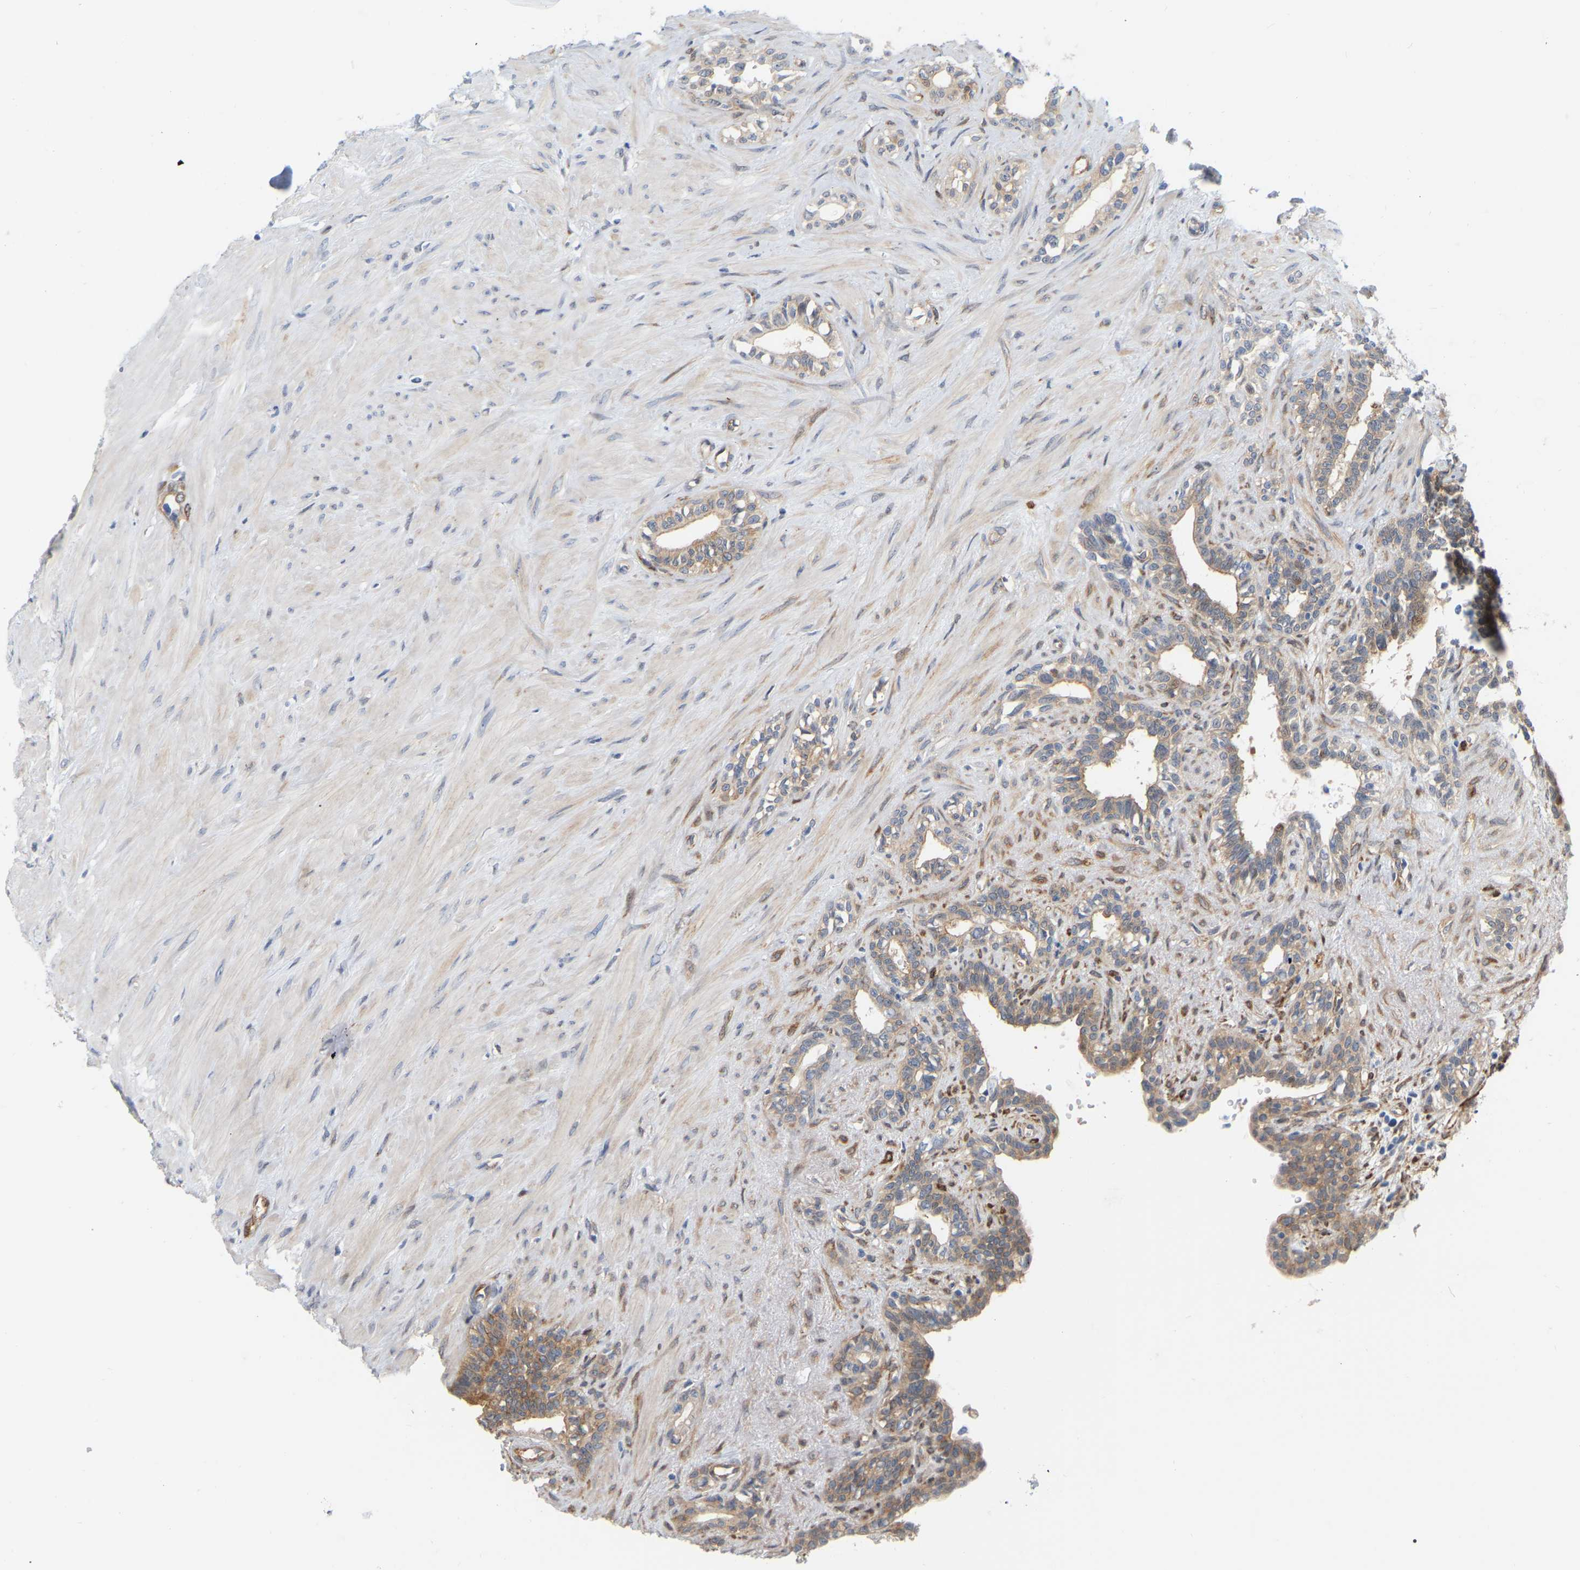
{"staining": {"intensity": "weak", "quantity": "25%-75%", "location": "cytoplasmic/membranous"}, "tissue": "seminal vesicle", "cell_type": "Glandular cells", "image_type": "normal", "snomed": [{"axis": "morphology", "description": "Normal tissue, NOS"}, {"axis": "morphology", "description": "Adenocarcinoma, High grade"}, {"axis": "topography", "description": "Prostate"}, {"axis": "topography", "description": "Seminal veicle"}], "caption": "Immunohistochemical staining of unremarkable seminal vesicle demonstrates 25%-75% levels of weak cytoplasmic/membranous protein positivity in about 25%-75% of glandular cells. The staining is performed using DAB brown chromogen to label protein expression. The nuclei are counter-stained blue using hematoxylin.", "gene": "RAPH1", "patient": {"sex": "male", "age": 55}}